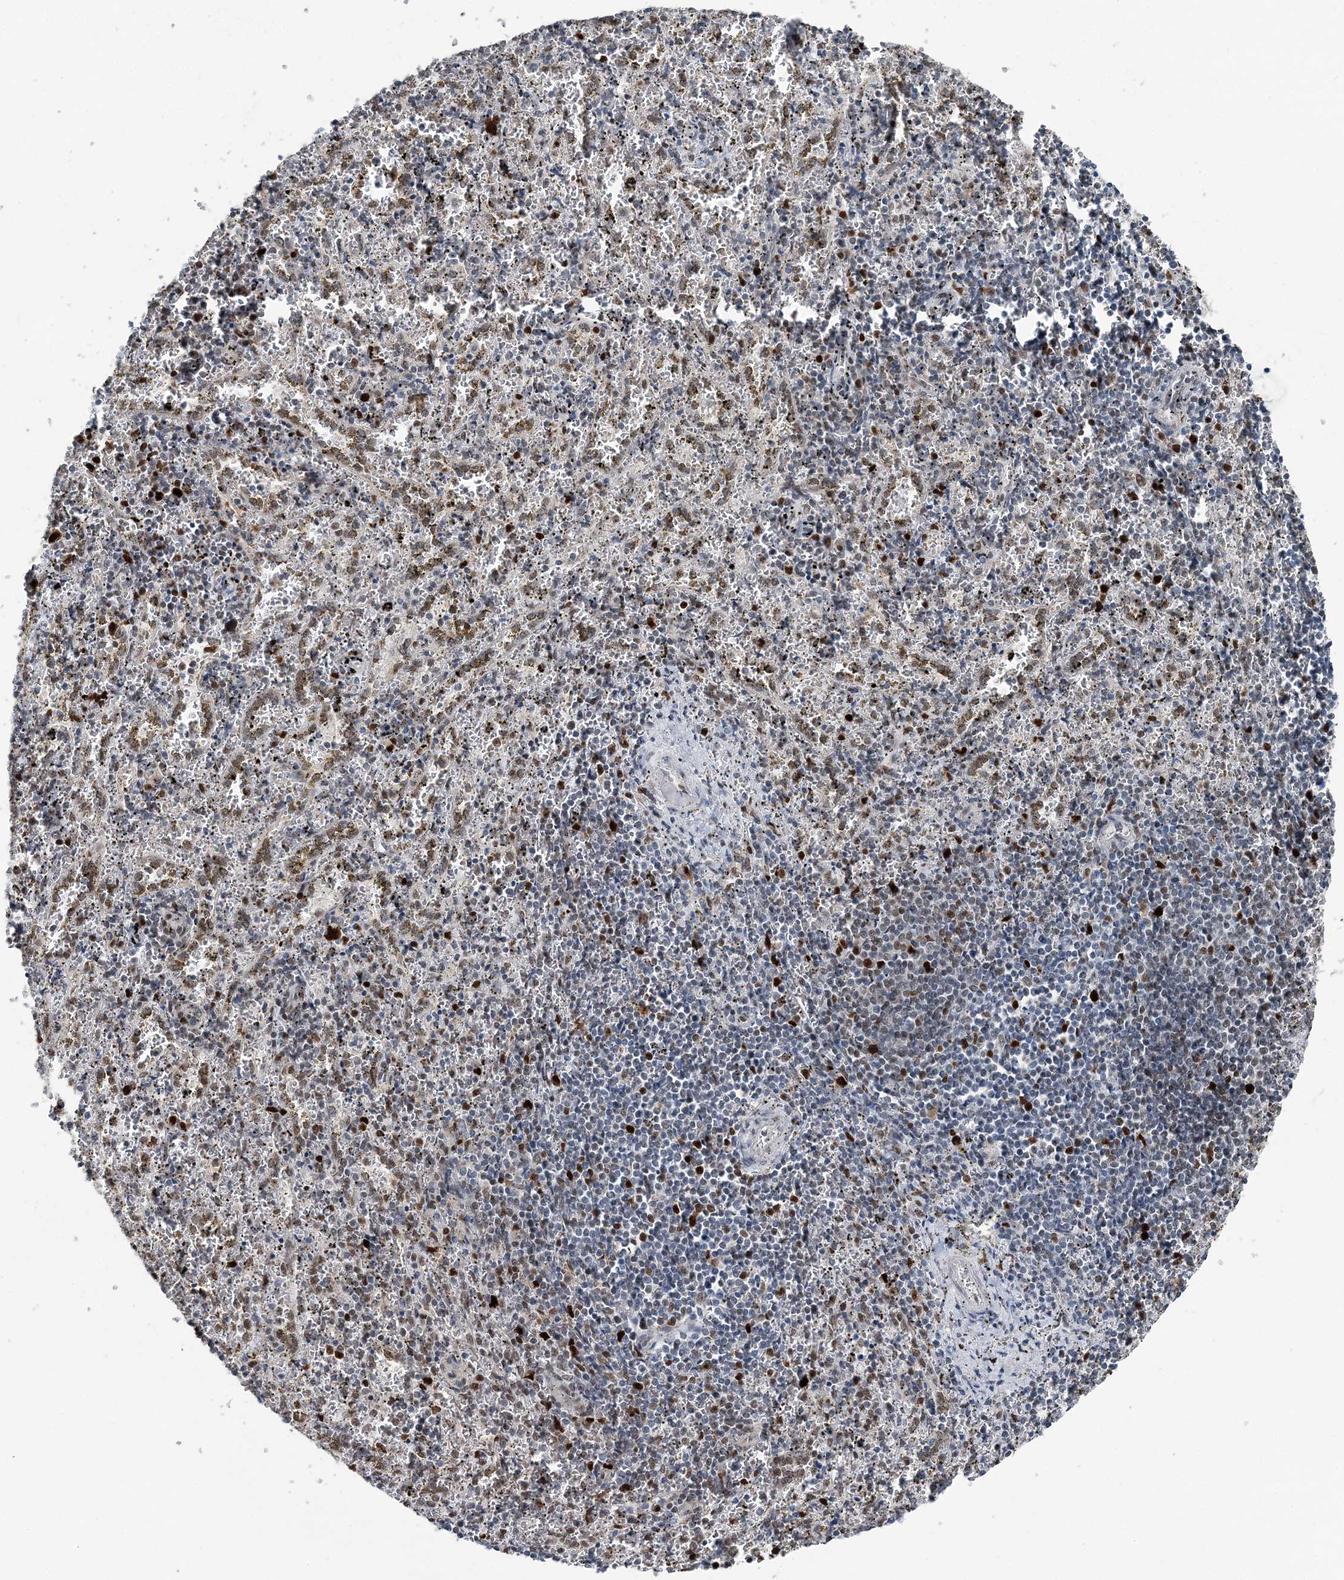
{"staining": {"intensity": "negative", "quantity": "none", "location": "none"}, "tissue": "spleen", "cell_type": "Cells in red pulp", "image_type": "normal", "snomed": [{"axis": "morphology", "description": "Normal tissue, NOS"}, {"axis": "topography", "description": "Spleen"}], "caption": "High magnification brightfield microscopy of unremarkable spleen stained with DAB (3,3'-diaminobenzidine) (brown) and counterstained with hematoxylin (blue): cells in red pulp show no significant expression. (Immunohistochemistry (ihc), brightfield microscopy, high magnification).", "gene": "HAT1", "patient": {"sex": "male", "age": 11}}